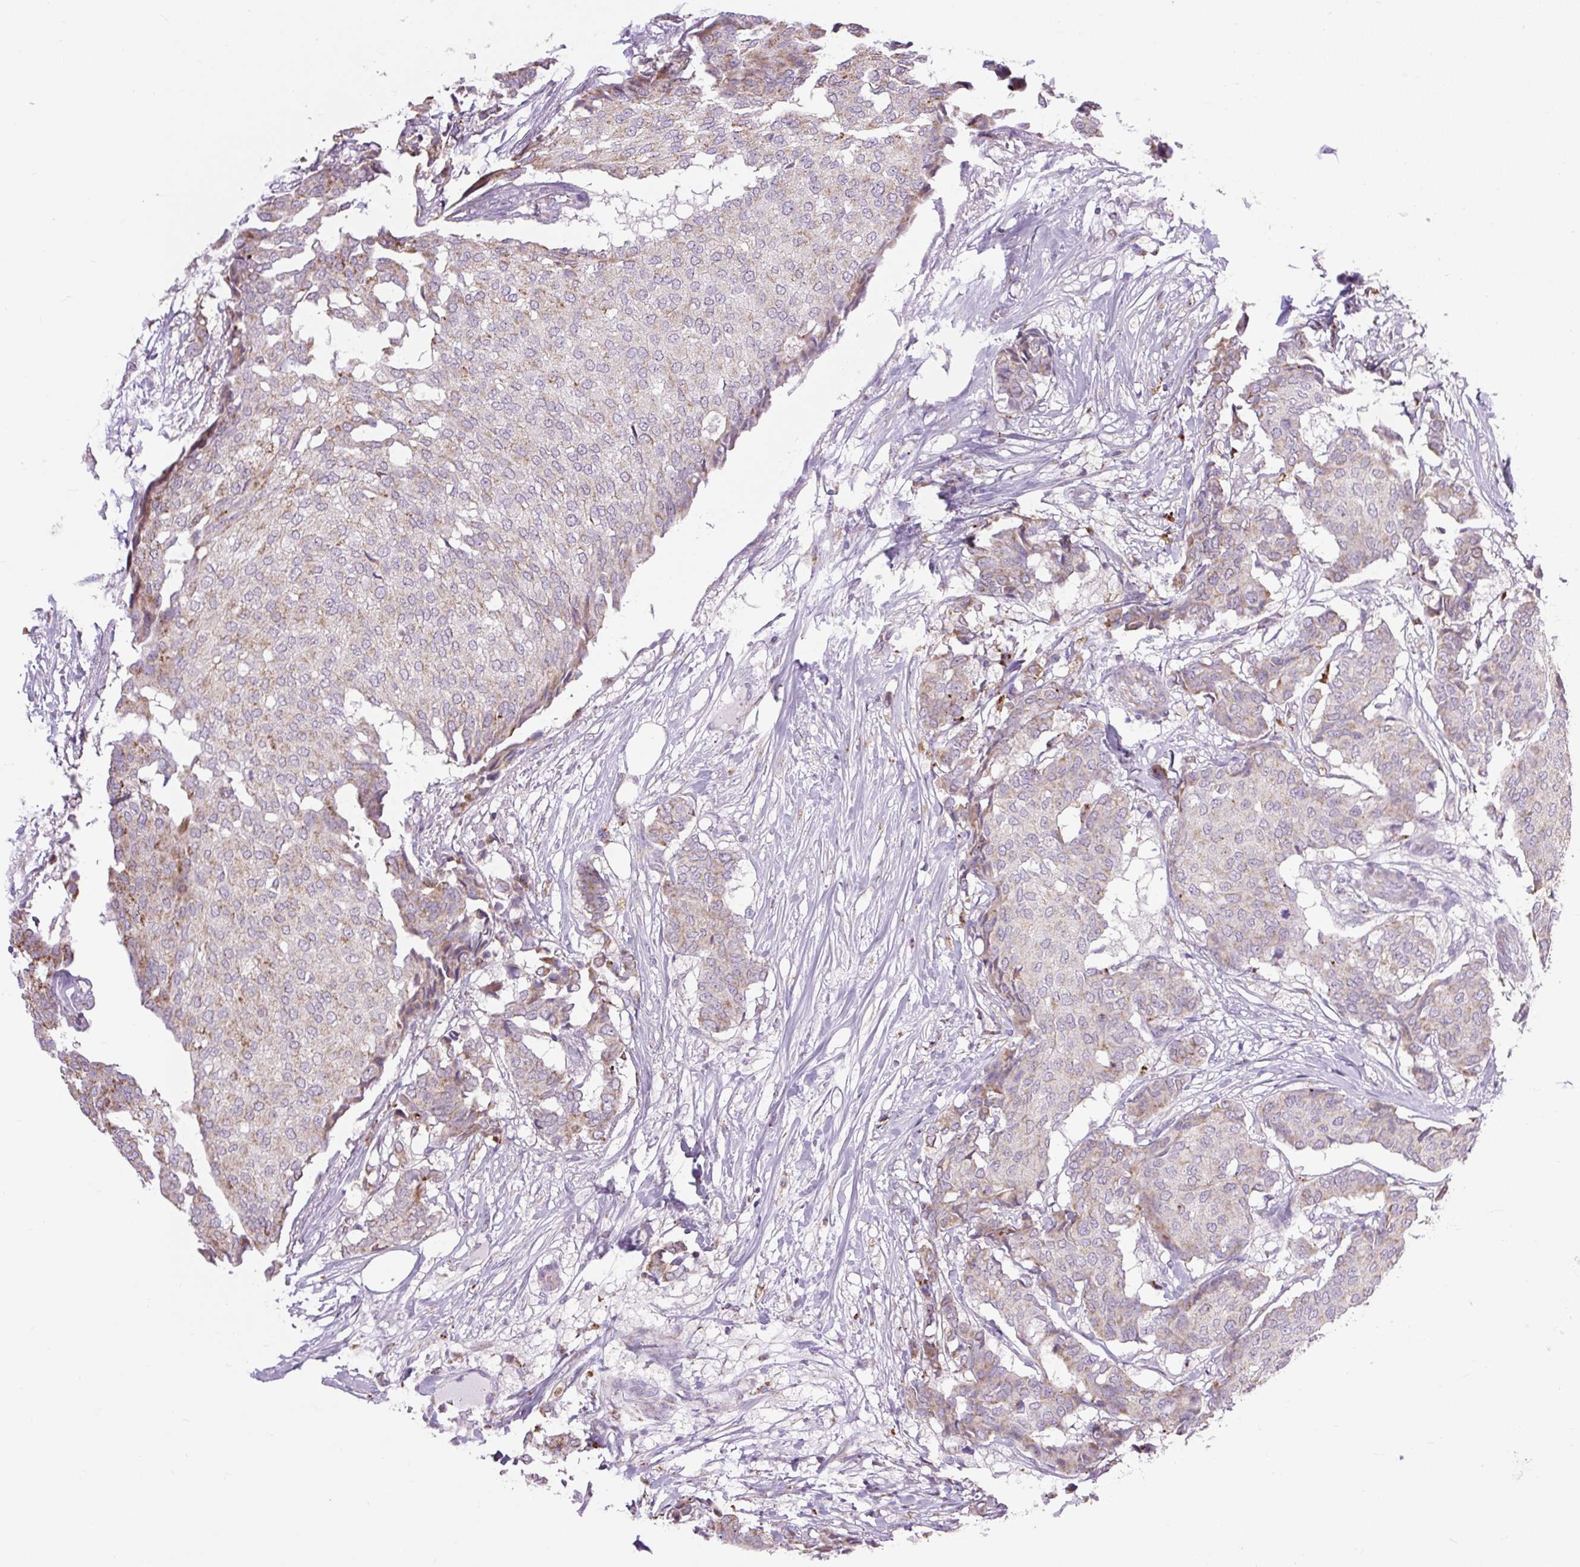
{"staining": {"intensity": "weak", "quantity": "25%-75%", "location": "cytoplasmic/membranous"}, "tissue": "breast cancer", "cell_type": "Tumor cells", "image_type": "cancer", "snomed": [{"axis": "morphology", "description": "Duct carcinoma"}, {"axis": "topography", "description": "Breast"}], "caption": "IHC (DAB (3,3'-diaminobenzidine)) staining of breast cancer reveals weak cytoplasmic/membranous protein expression in approximately 25%-75% of tumor cells. The staining was performed using DAB (3,3'-diaminobenzidine) to visualize the protein expression in brown, while the nuclei were stained in blue with hematoxylin (Magnification: 20x).", "gene": "RNASE10", "patient": {"sex": "female", "age": 75}}